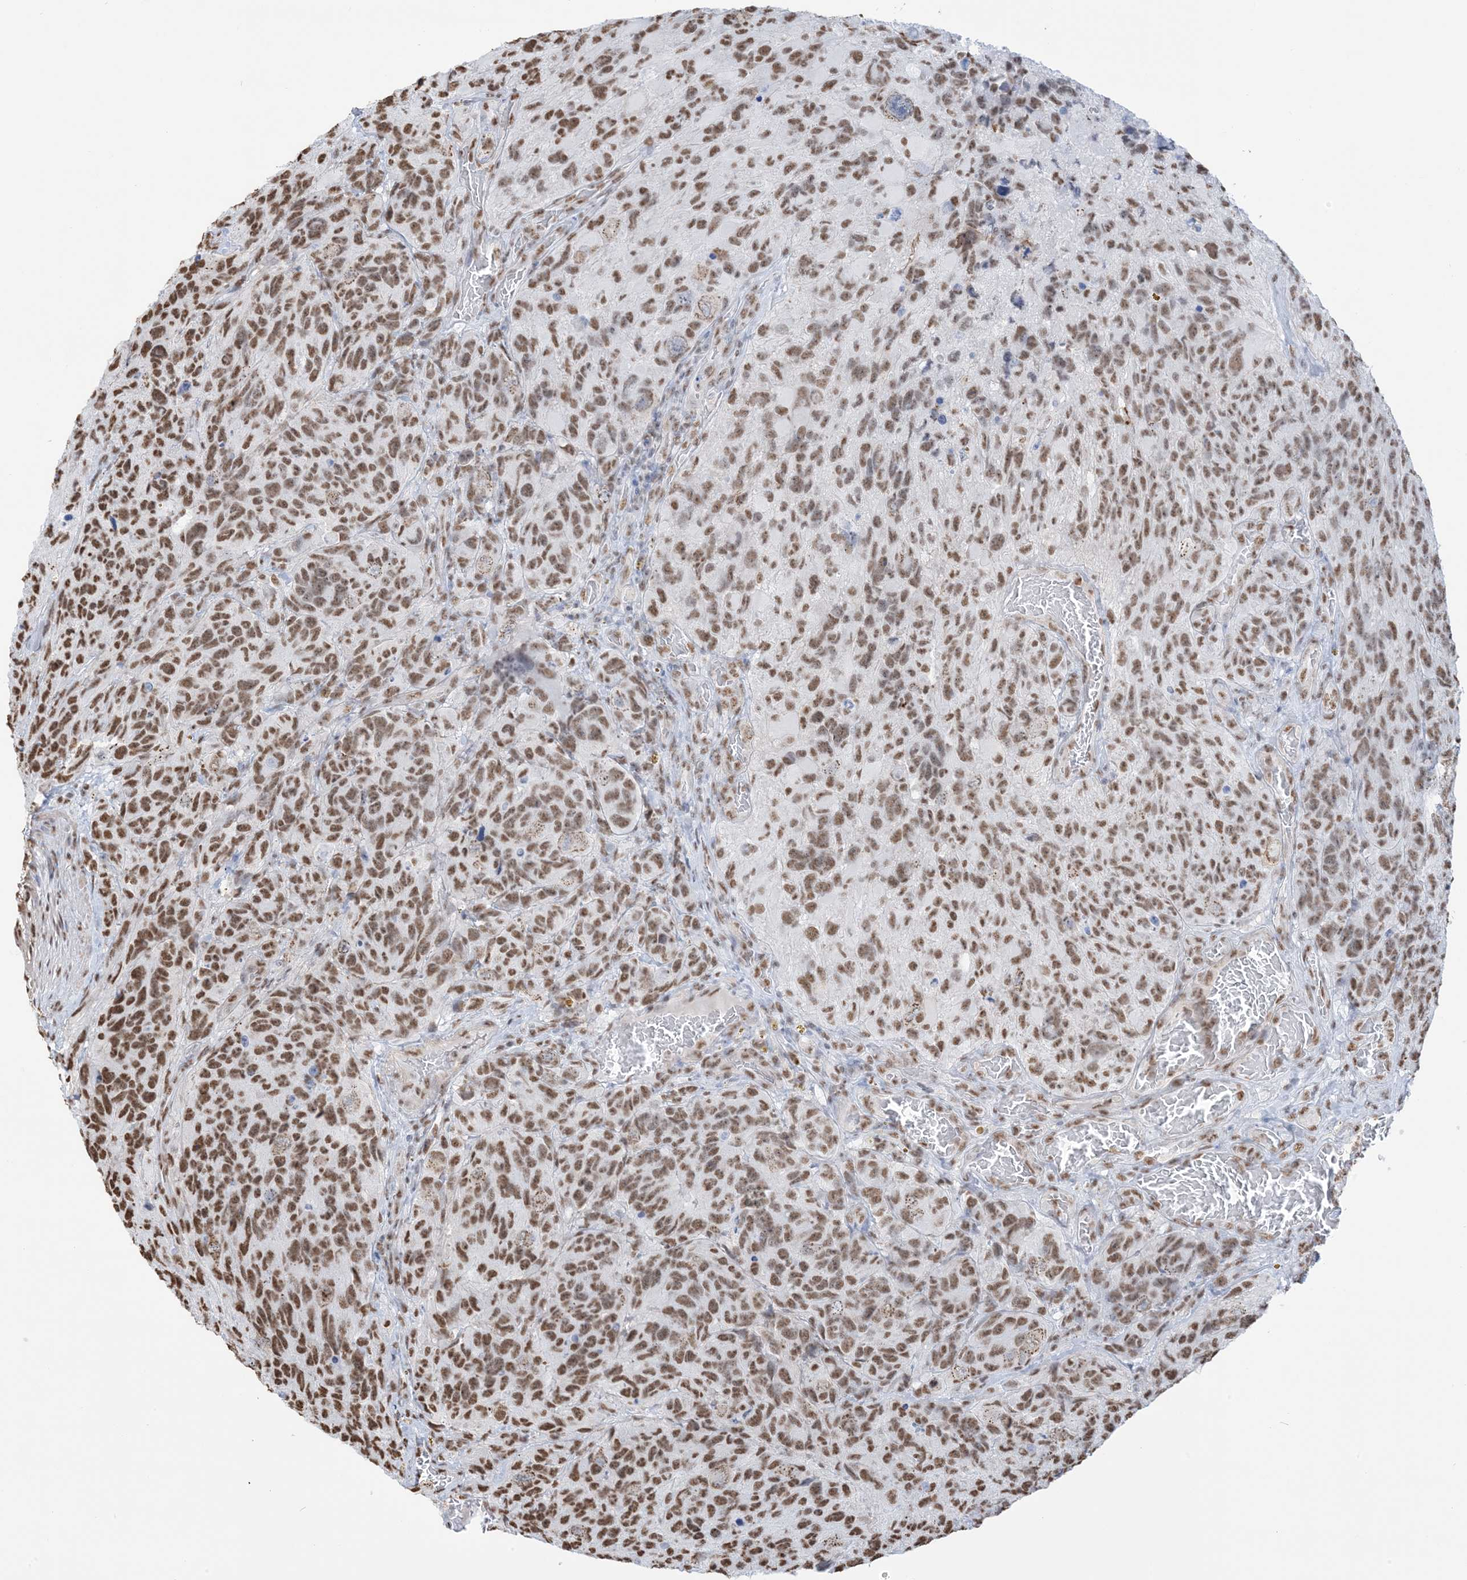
{"staining": {"intensity": "strong", "quantity": ">75%", "location": "nuclear"}, "tissue": "glioma", "cell_type": "Tumor cells", "image_type": "cancer", "snomed": [{"axis": "morphology", "description": "Glioma, malignant, High grade"}, {"axis": "topography", "description": "Brain"}], "caption": "An immunohistochemistry (IHC) histopathology image of tumor tissue is shown. Protein staining in brown highlights strong nuclear positivity in glioma within tumor cells. Using DAB (brown) and hematoxylin (blue) stains, captured at high magnification using brightfield microscopy.", "gene": "ZNF792", "patient": {"sex": "male", "age": 69}}